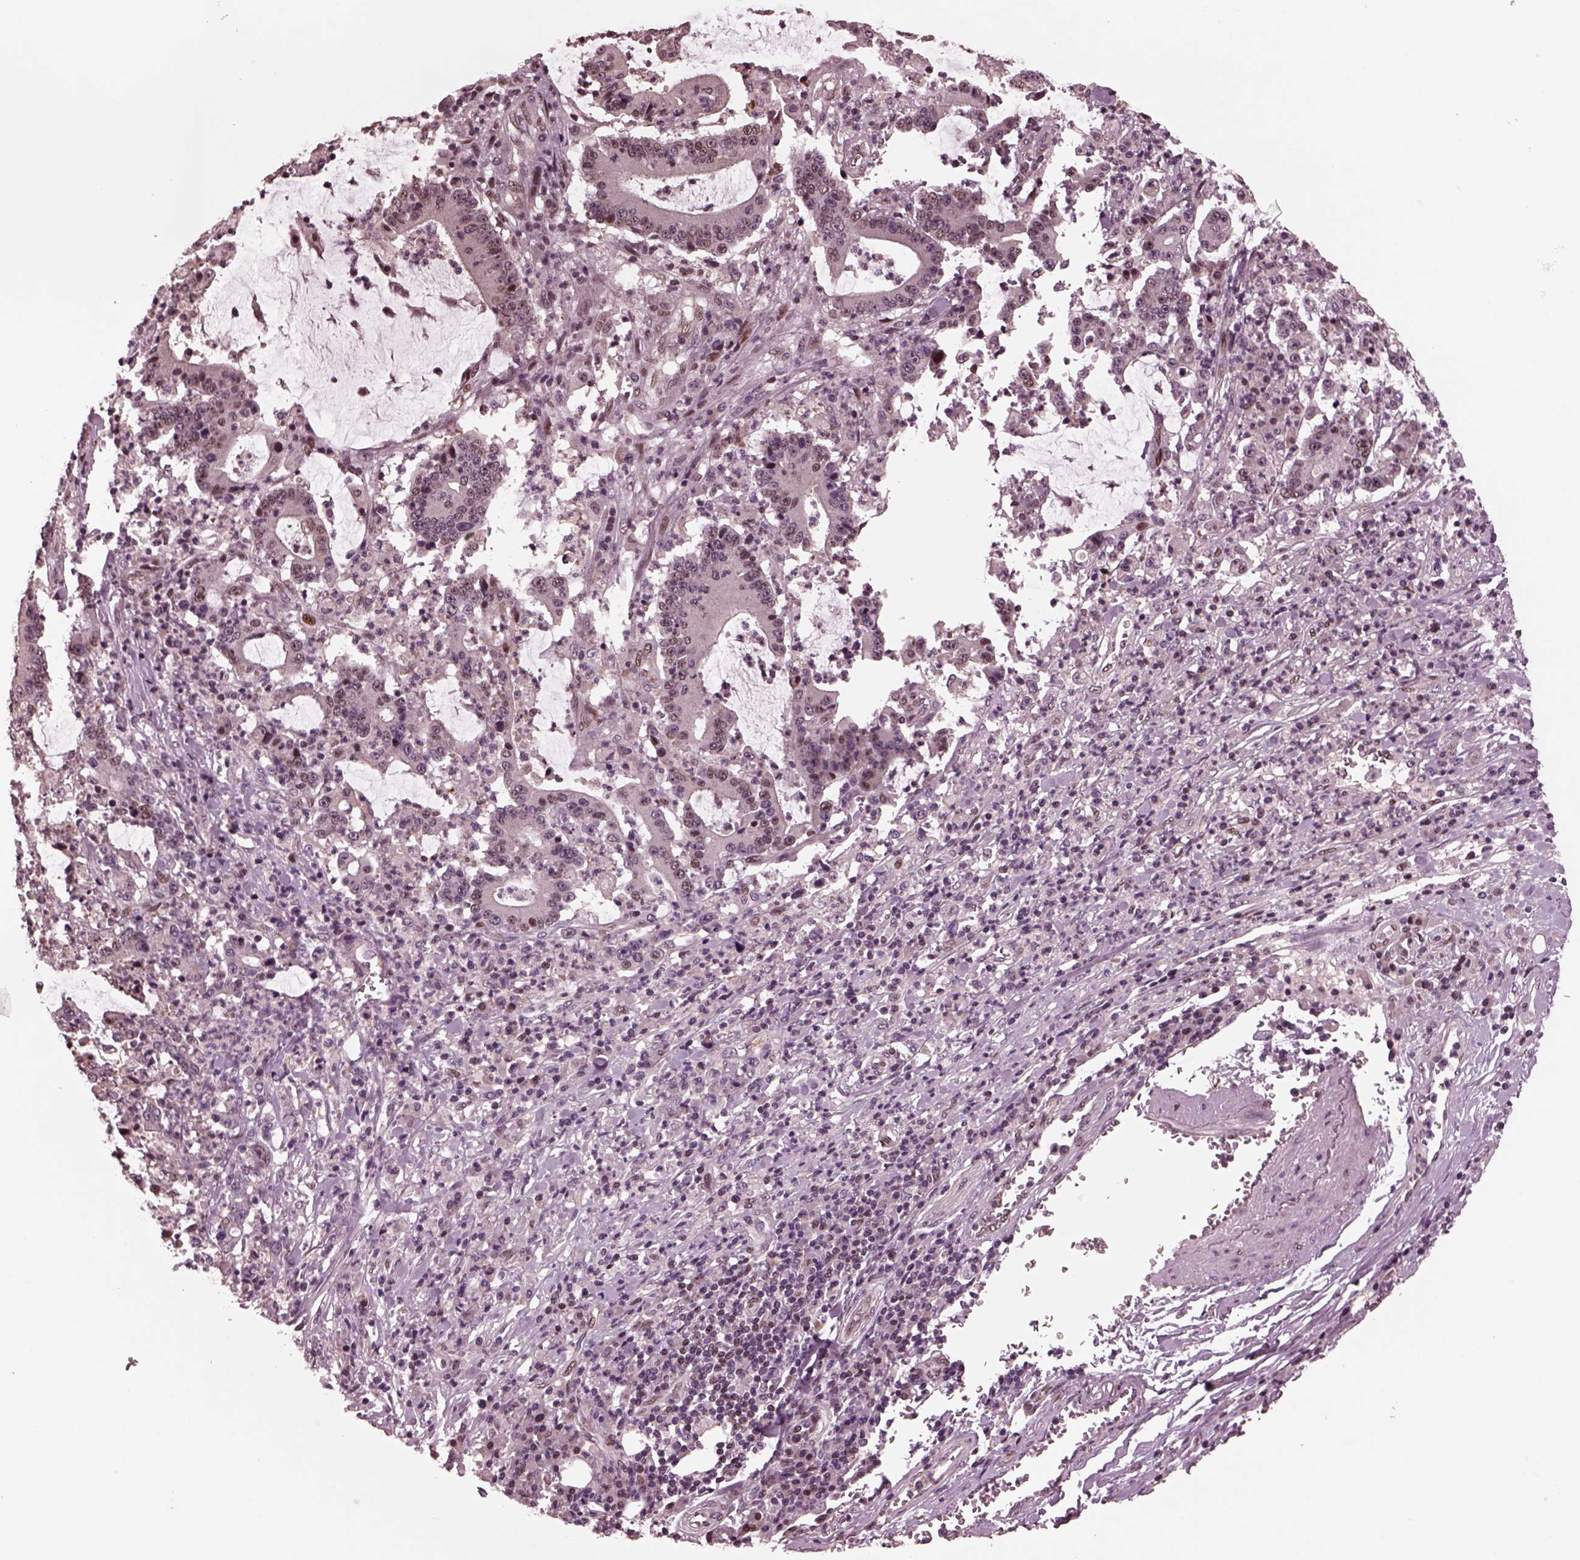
{"staining": {"intensity": "weak", "quantity": "<25%", "location": "nuclear"}, "tissue": "stomach cancer", "cell_type": "Tumor cells", "image_type": "cancer", "snomed": [{"axis": "morphology", "description": "Adenocarcinoma, NOS"}, {"axis": "topography", "description": "Stomach, upper"}], "caption": "DAB (3,3'-diaminobenzidine) immunohistochemical staining of human adenocarcinoma (stomach) reveals no significant expression in tumor cells.", "gene": "NAP1L5", "patient": {"sex": "male", "age": 68}}